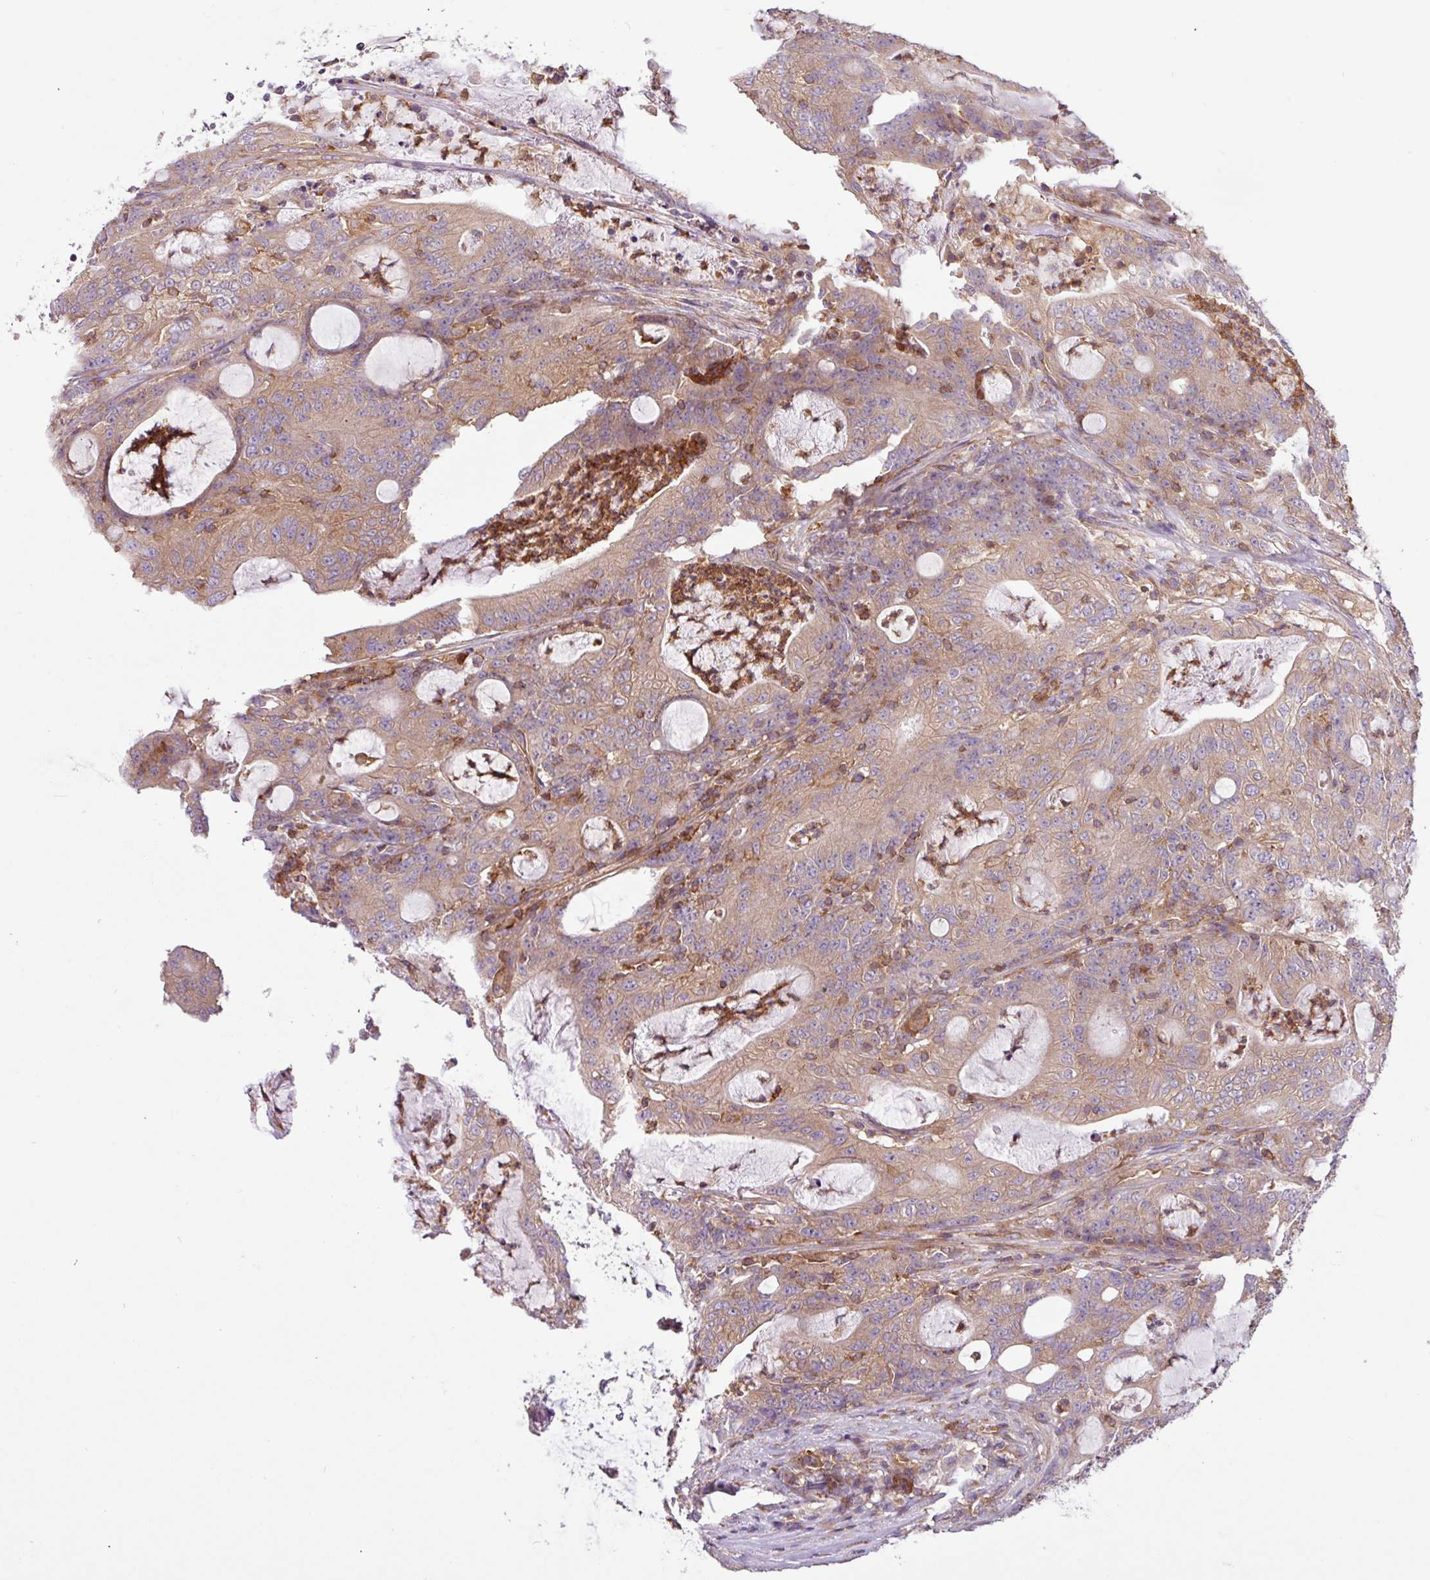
{"staining": {"intensity": "weak", "quantity": "<25%", "location": "cytoplasmic/membranous"}, "tissue": "colorectal cancer", "cell_type": "Tumor cells", "image_type": "cancer", "snomed": [{"axis": "morphology", "description": "Adenocarcinoma, NOS"}, {"axis": "topography", "description": "Colon"}], "caption": "This image is of colorectal cancer stained with IHC to label a protein in brown with the nuclei are counter-stained blue. There is no staining in tumor cells. (Brightfield microscopy of DAB immunohistochemistry at high magnification).", "gene": "ACTR3", "patient": {"sex": "male", "age": 83}}